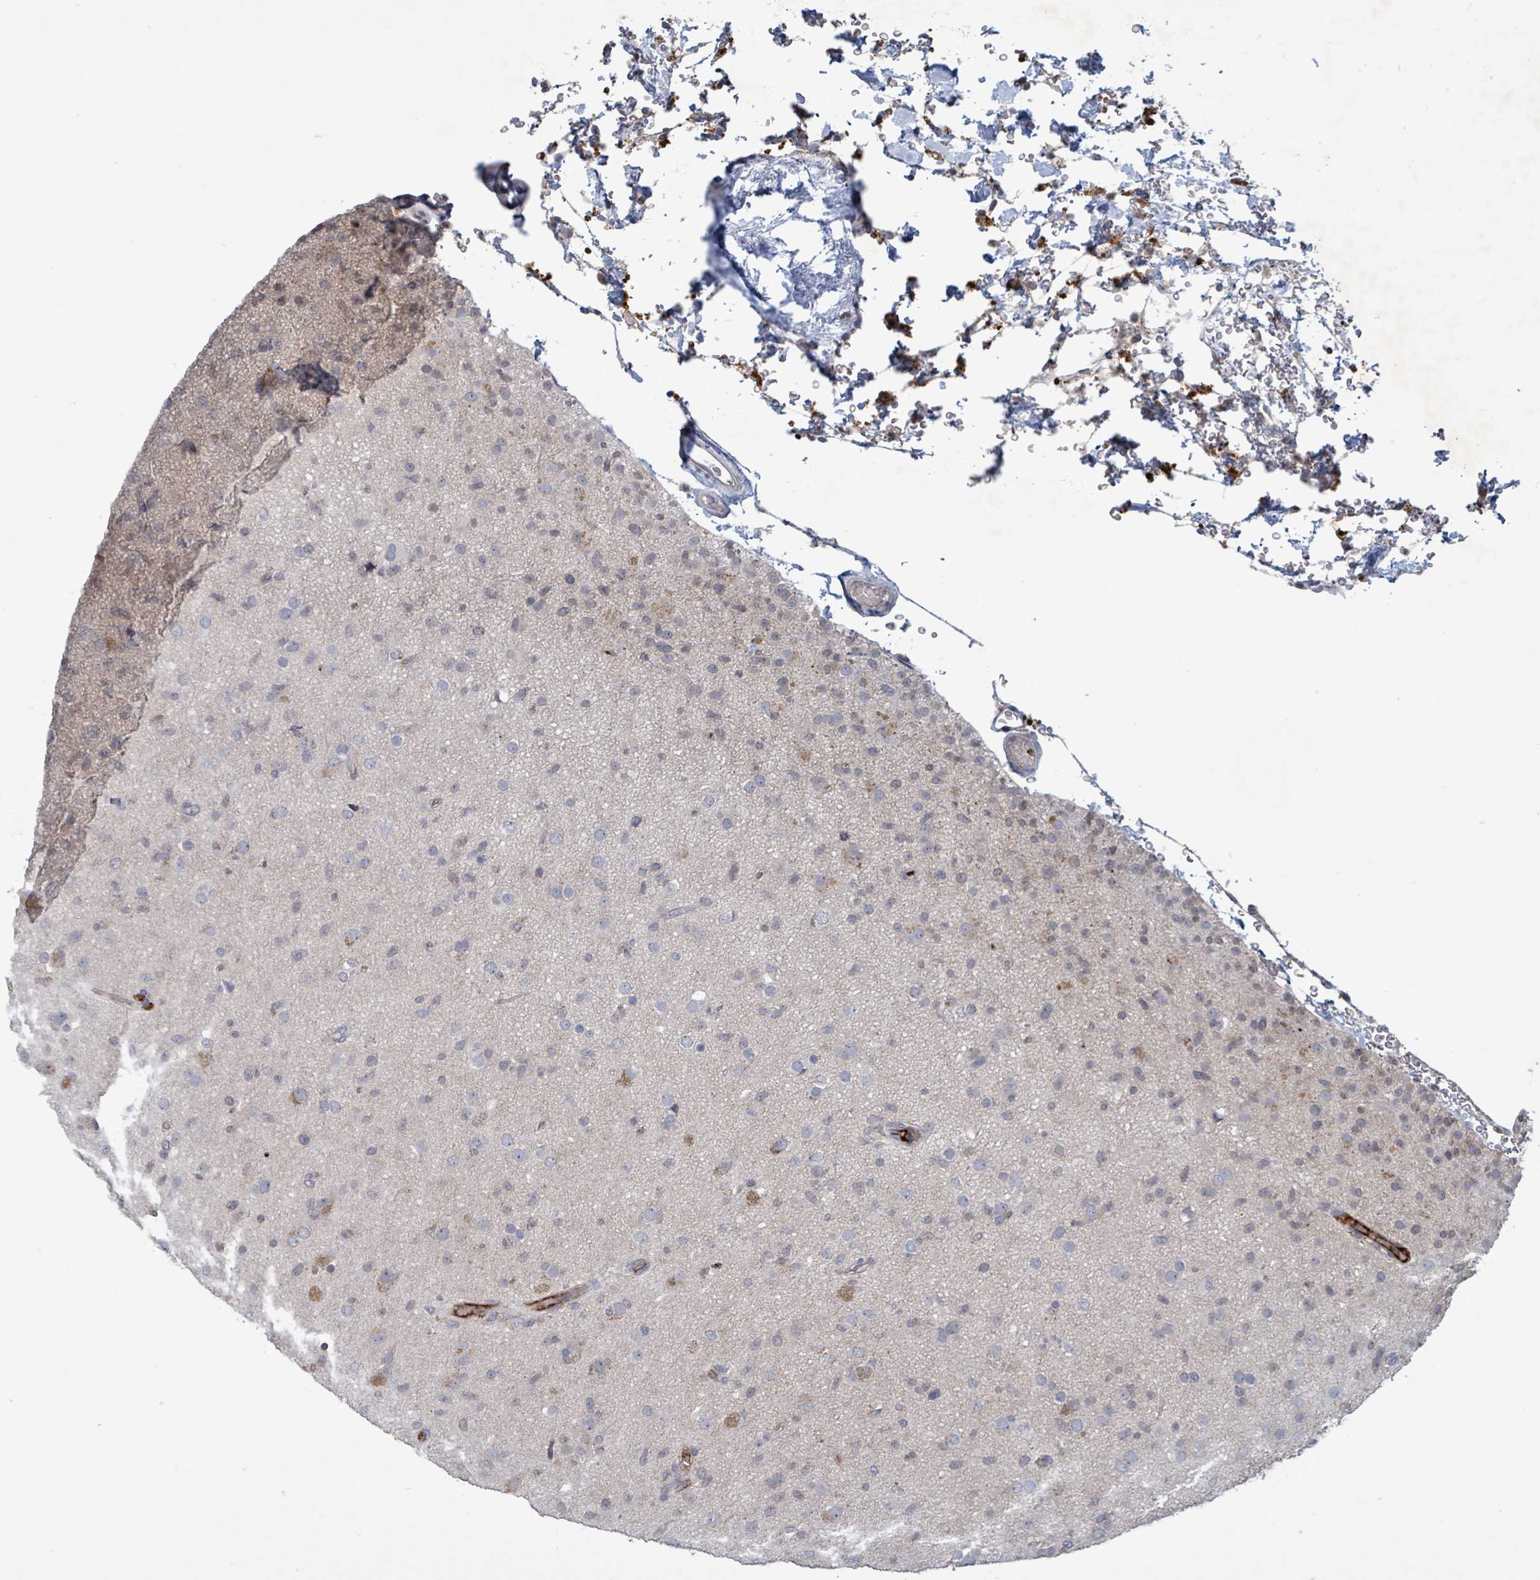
{"staining": {"intensity": "negative", "quantity": "none", "location": "none"}, "tissue": "glioma", "cell_type": "Tumor cells", "image_type": "cancer", "snomed": [{"axis": "morphology", "description": "Glioma, malignant, Low grade"}, {"axis": "topography", "description": "Brain"}], "caption": "The image shows no significant staining in tumor cells of malignant low-grade glioma.", "gene": "GRM8", "patient": {"sex": "male", "age": 65}}